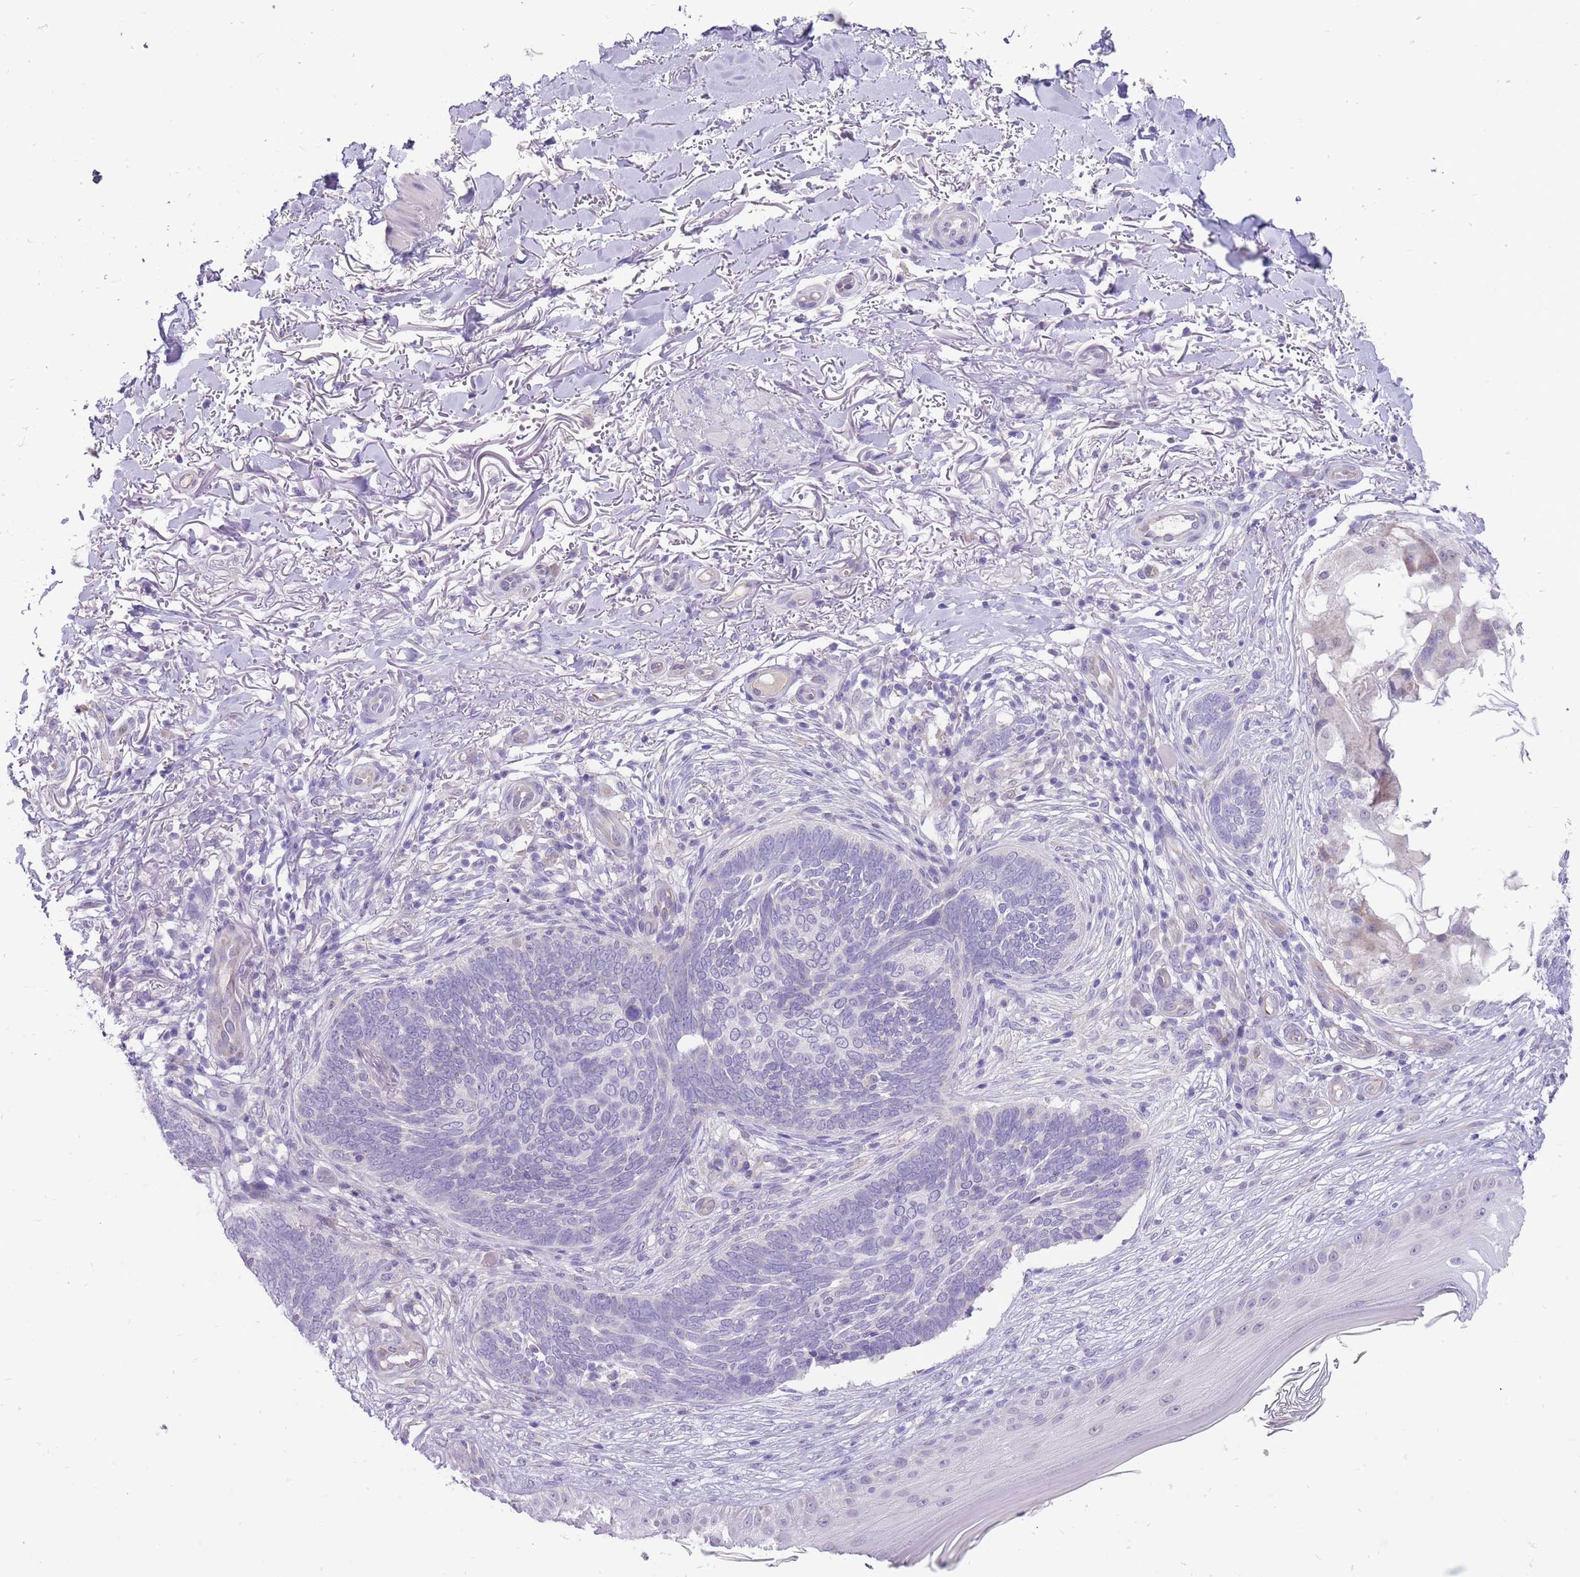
{"staining": {"intensity": "negative", "quantity": "none", "location": "none"}, "tissue": "skin cancer", "cell_type": "Tumor cells", "image_type": "cancer", "snomed": [{"axis": "morphology", "description": "Normal tissue, NOS"}, {"axis": "morphology", "description": "Basal cell carcinoma"}, {"axis": "topography", "description": "Skin"}], "caption": "Micrograph shows no significant protein staining in tumor cells of skin cancer (basal cell carcinoma).", "gene": "ERICH4", "patient": {"sex": "female", "age": 67}}